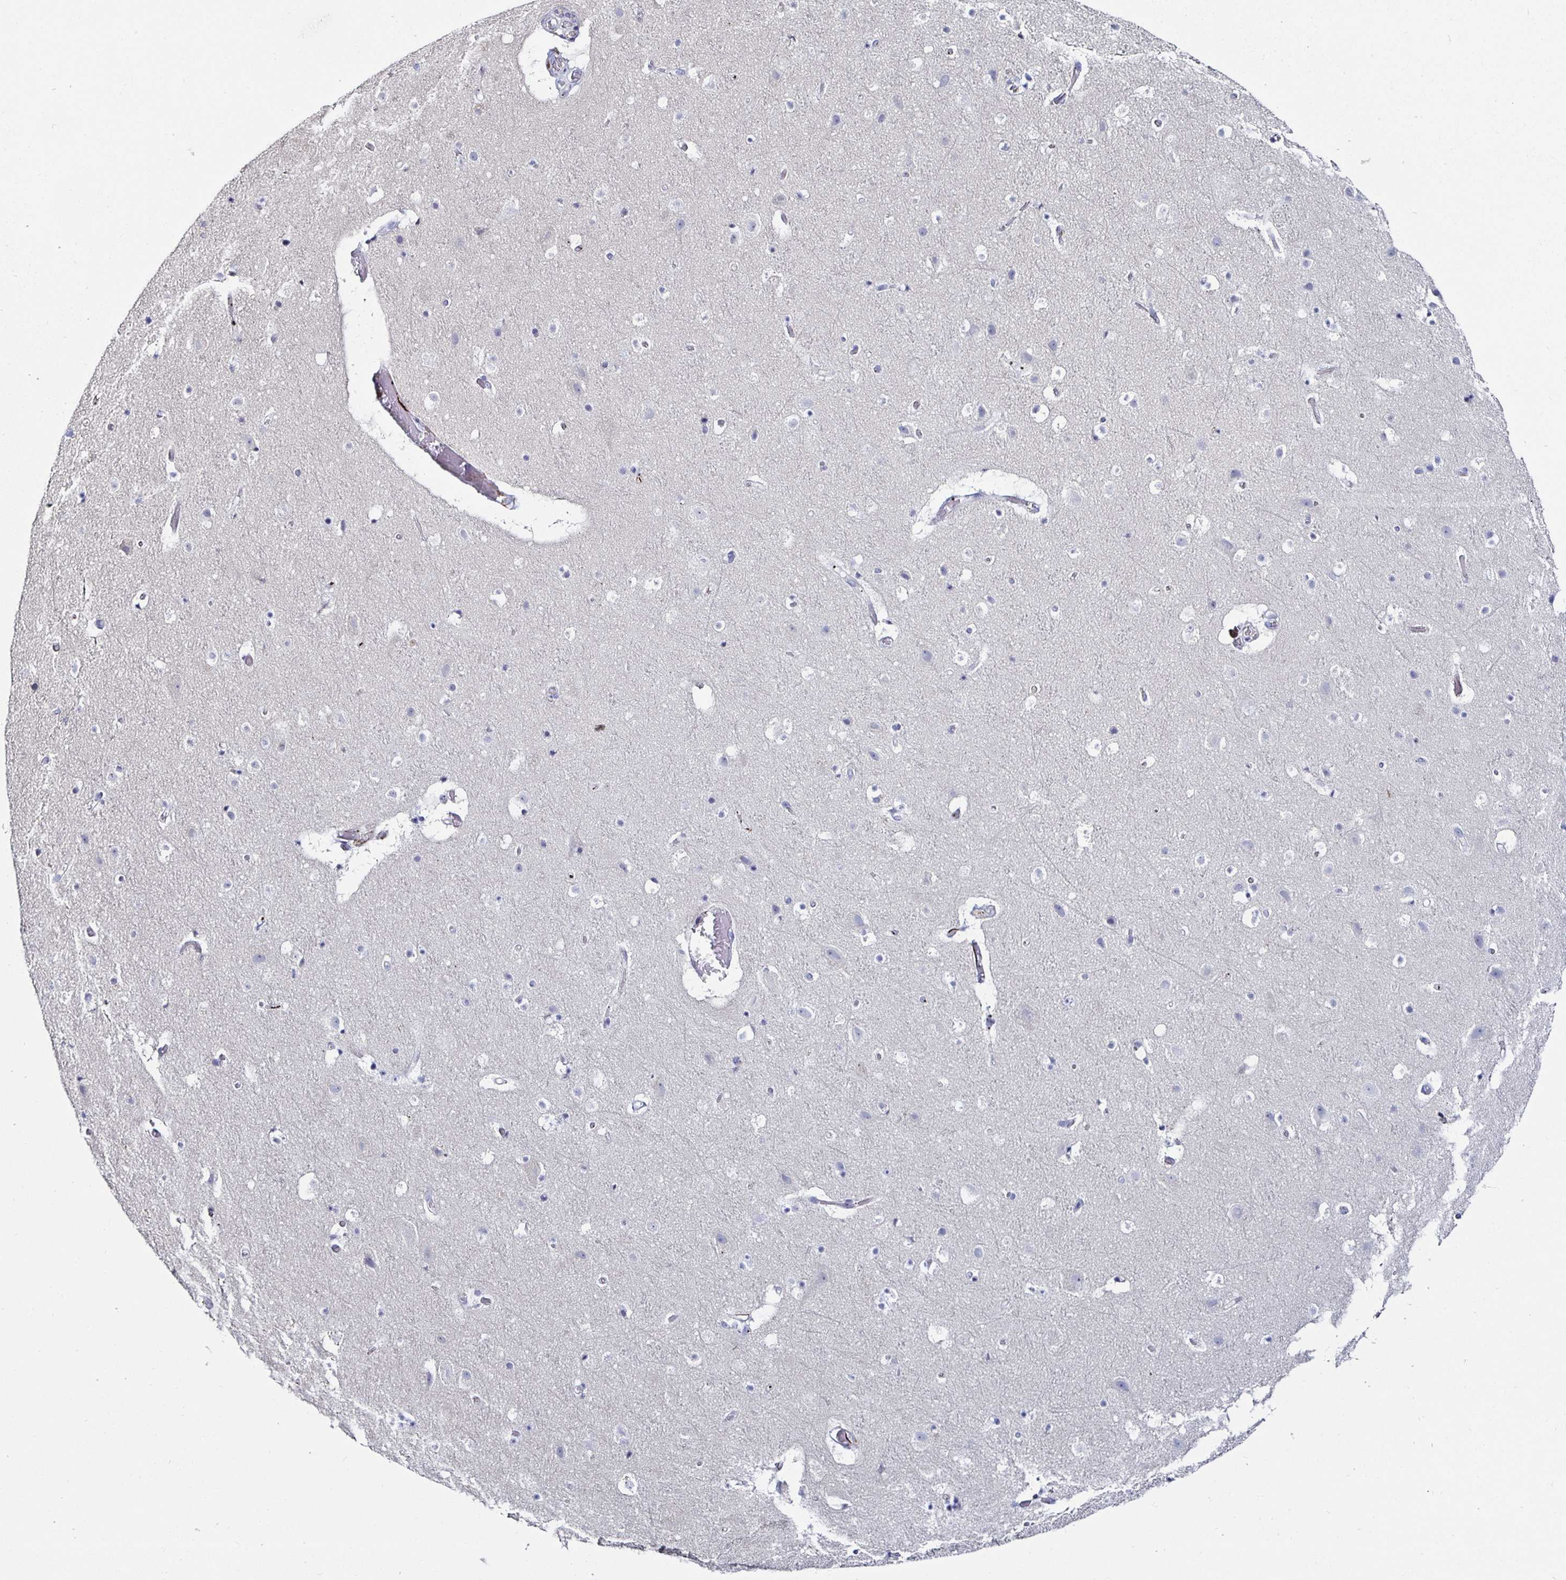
{"staining": {"intensity": "negative", "quantity": "none", "location": "none"}, "tissue": "cerebral cortex", "cell_type": "Endothelial cells", "image_type": "normal", "snomed": [{"axis": "morphology", "description": "Normal tissue, NOS"}, {"axis": "topography", "description": "Cerebral cortex"}], "caption": "Photomicrograph shows no significant protein expression in endothelial cells of normal cerebral cortex.", "gene": "ACSBG2", "patient": {"sex": "female", "age": 42}}